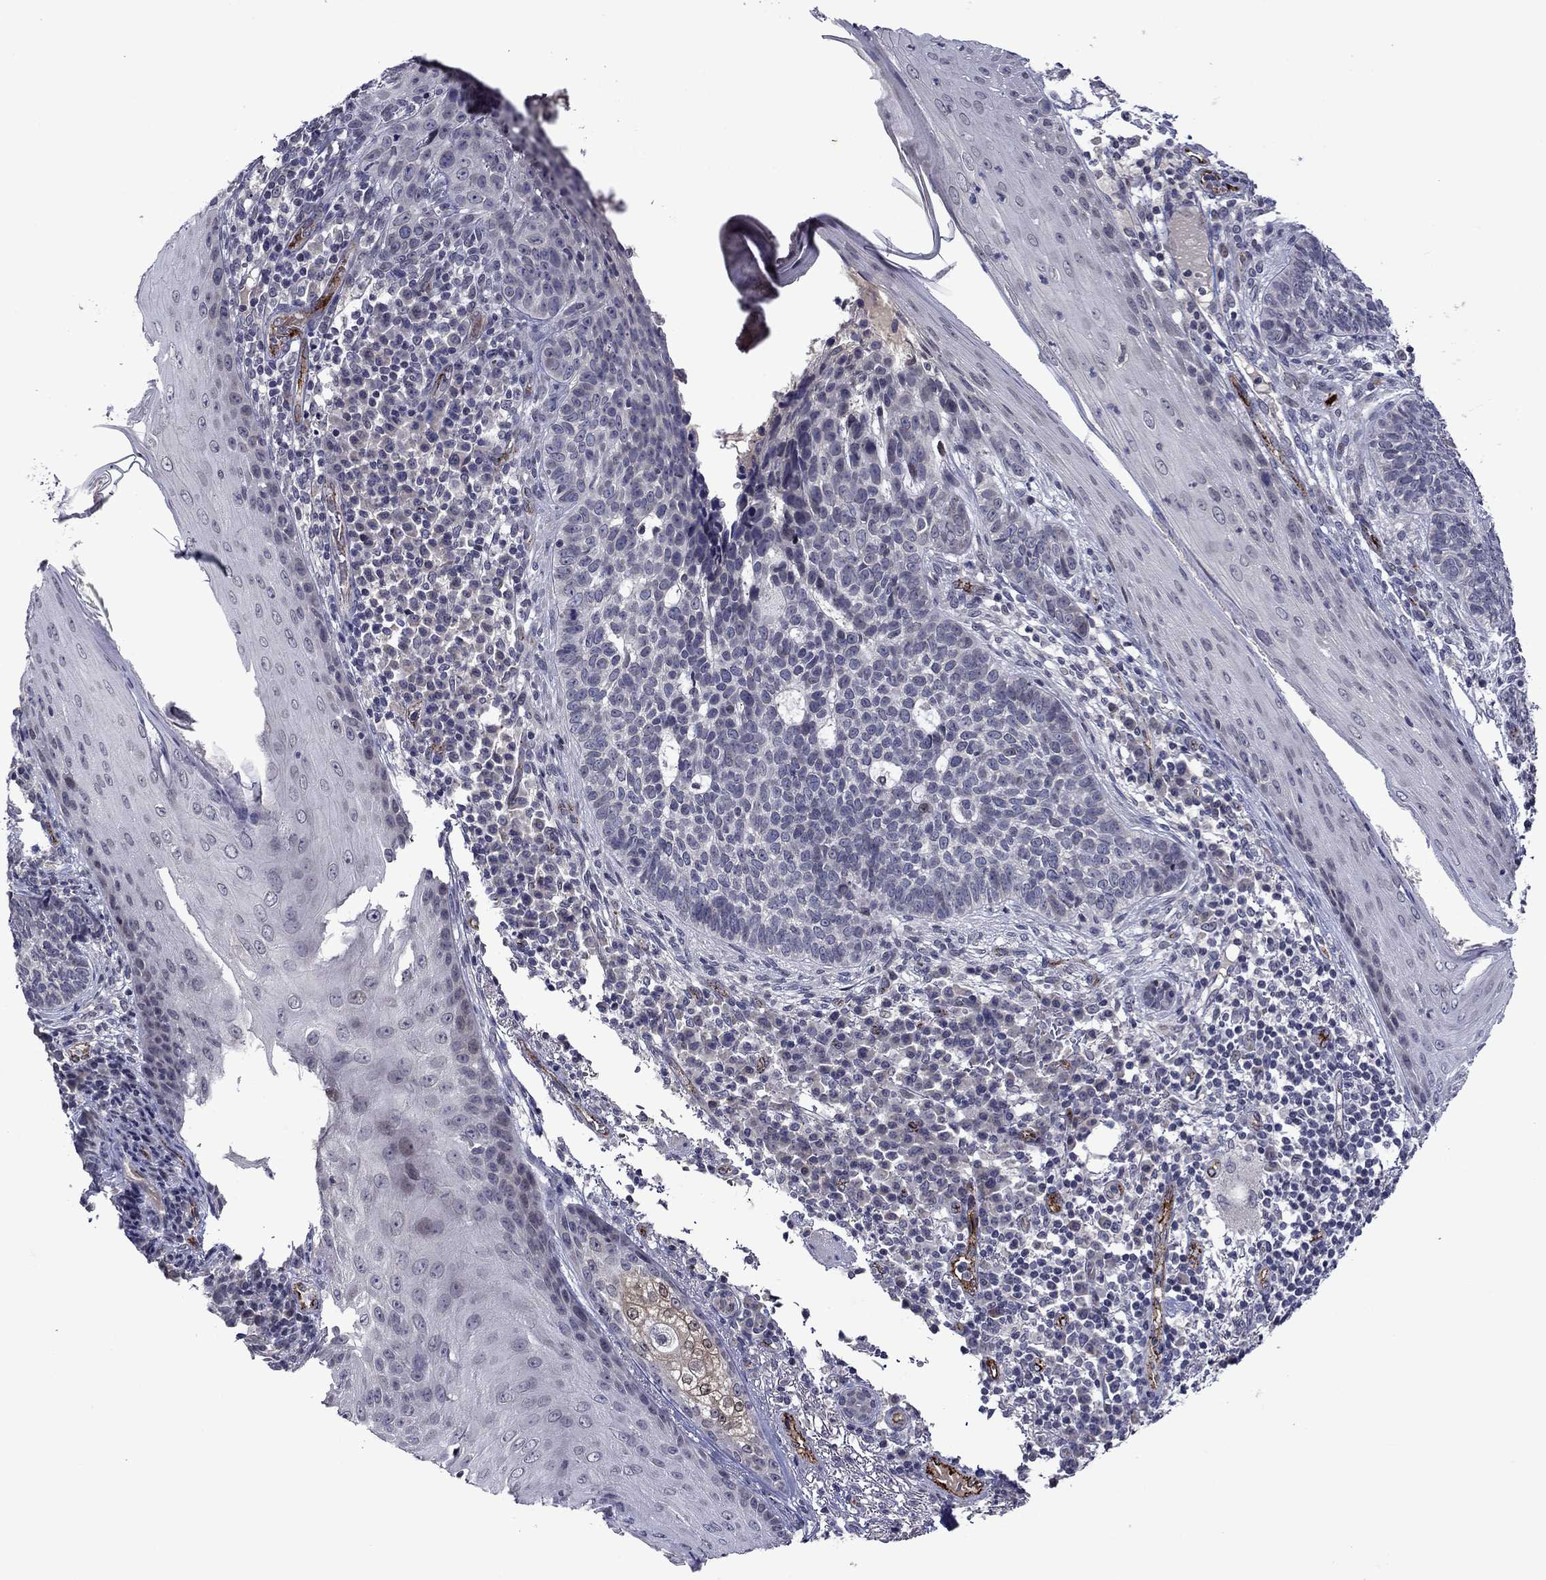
{"staining": {"intensity": "negative", "quantity": "none", "location": "none"}, "tissue": "skin cancer", "cell_type": "Tumor cells", "image_type": "cancer", "snomed": [{"axis": "morphology", "description": "Basal cell carcinoma"}, {"axis": "topography", "description": "Skin"}], "caption": "DAB (3,3'-diaminobenzidine) immunohistochemical staining of human skin basal cell carcinoma demonstrates no significant positivity in tumor cells.", "gene": "SLITRK1", "patient": {"sex": "female", "age": 69}}